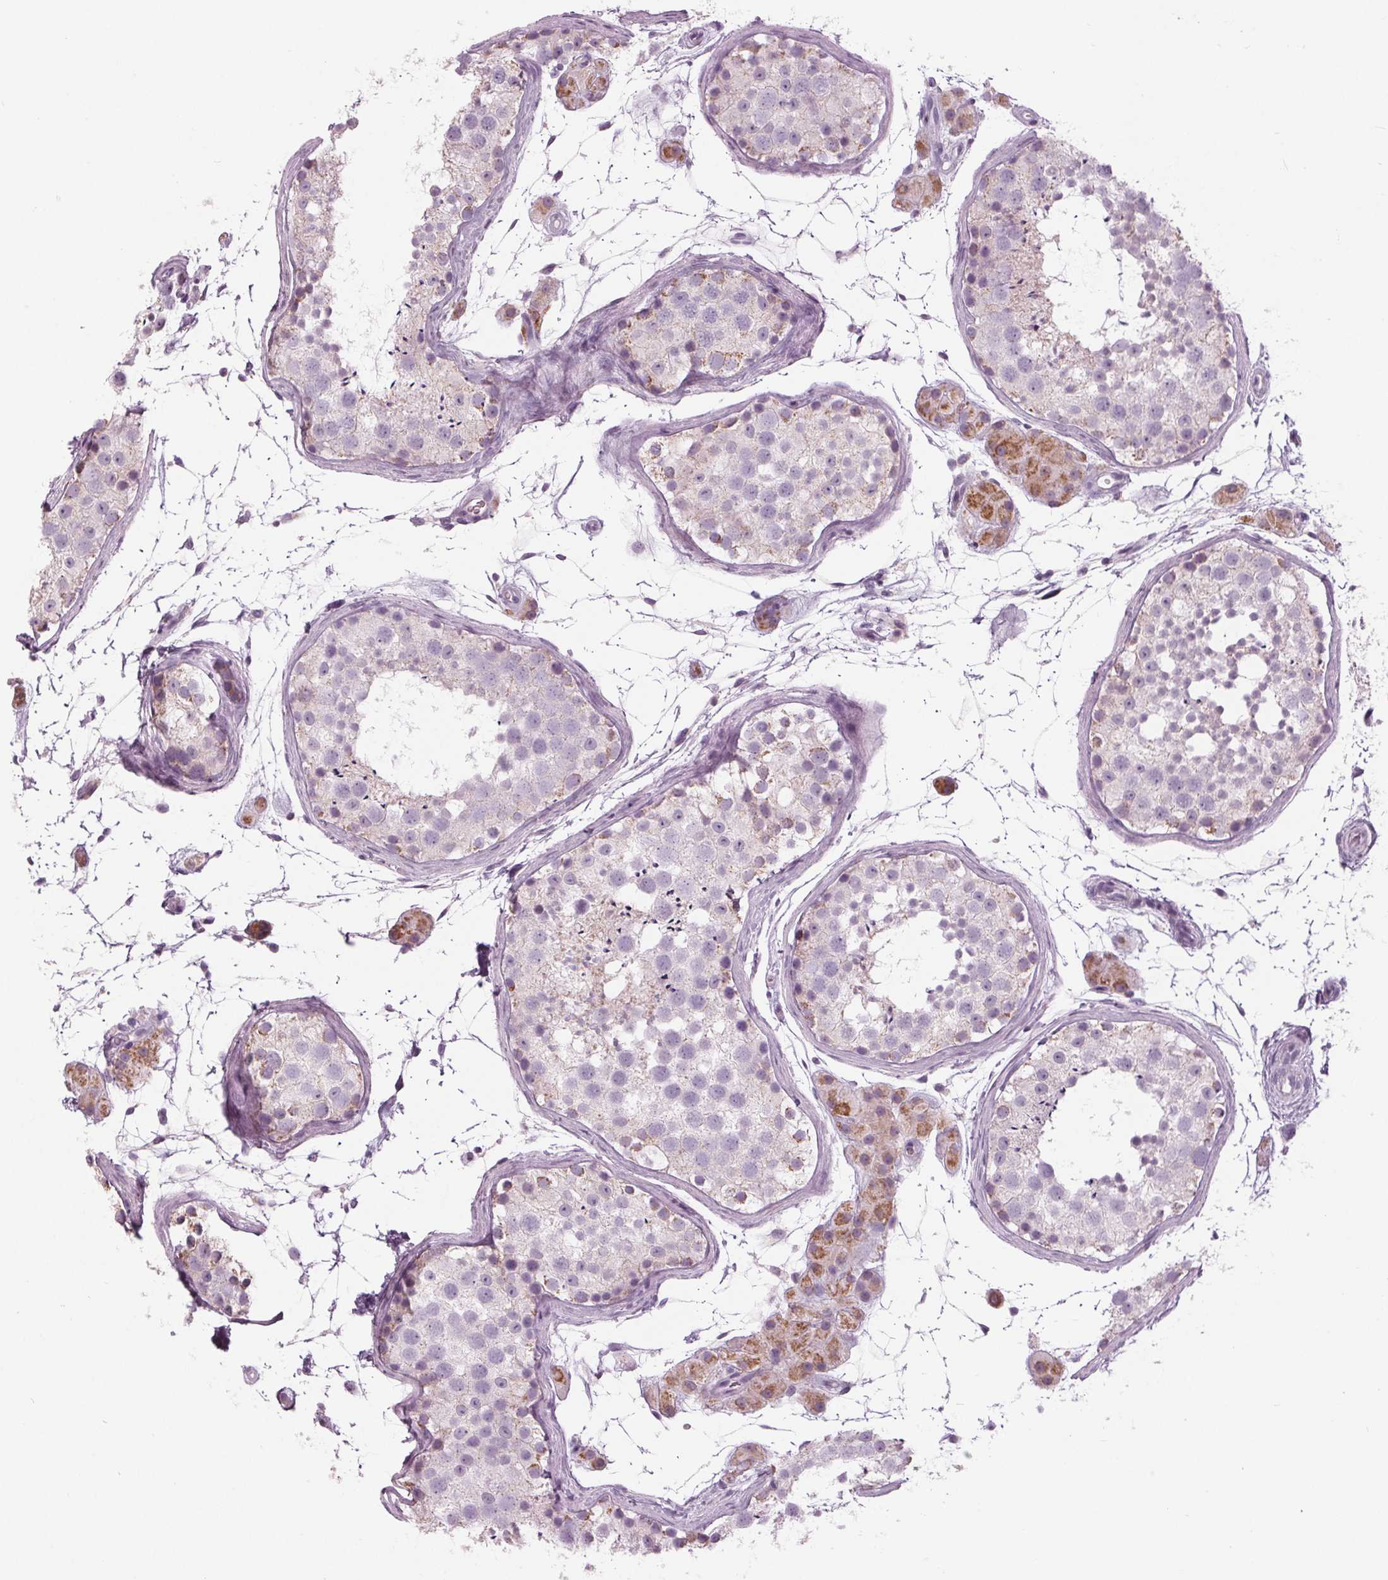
{"staining": {"intensity": "negative", "quantity": "none", "location": "none"}, "tissue": "testis", "cell_type": "Cells in seminiferous ducts", "image_type": "normal", "snomed": [{"axis": "morphology", "description": "Normal tissue, NOS"}, {"axis": "topography", "description": "Testis"}], "caption": "Image shows no significant protein staining in cells in seminiferous ducts of unremarkable testis.", "gene": "SAMD4A", "patient": {"sex": "male", "age": 41}}